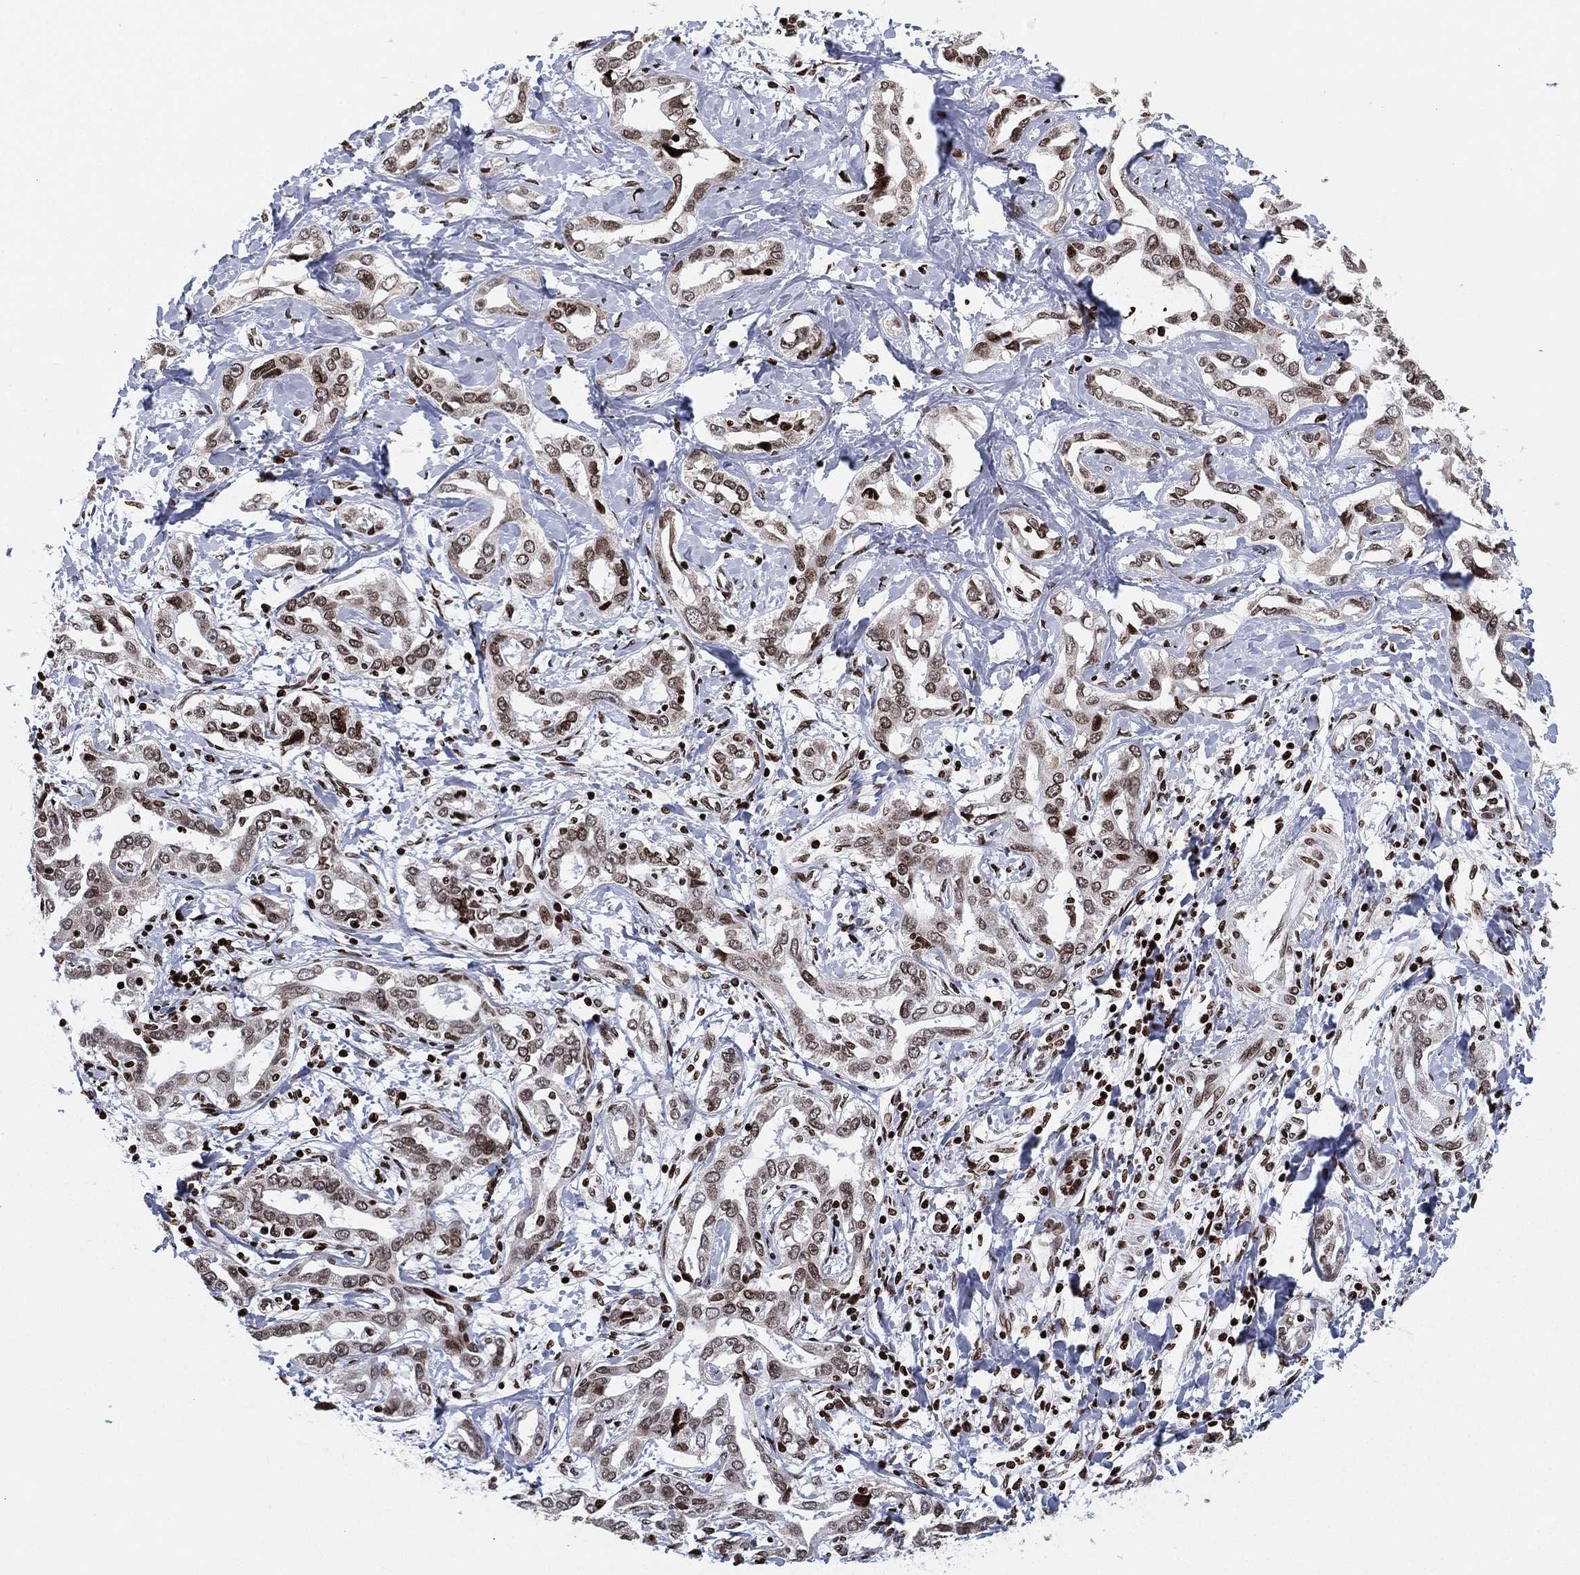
{"staining": {"intensity": "moderate", "quantity": "25%-75%", "location": "nuclear"}, "tissue": "liver cancer", "cell_type": "Tumor cells", "image_type": "cancer", "snomed": [{"axis": "morphology", "description": "Cholangiocarcinoma"}, {"axis": "topography", "description": "Liver"}], "caption": "Immunohistochemical staining of liver cancer (cholangiocarcinoma) exhibits moderate nuclear protein positivity in about 25%-75% of tumor cells.", "gene": "MFSD14A", "patient": {"sex": "male", "age": 59}}